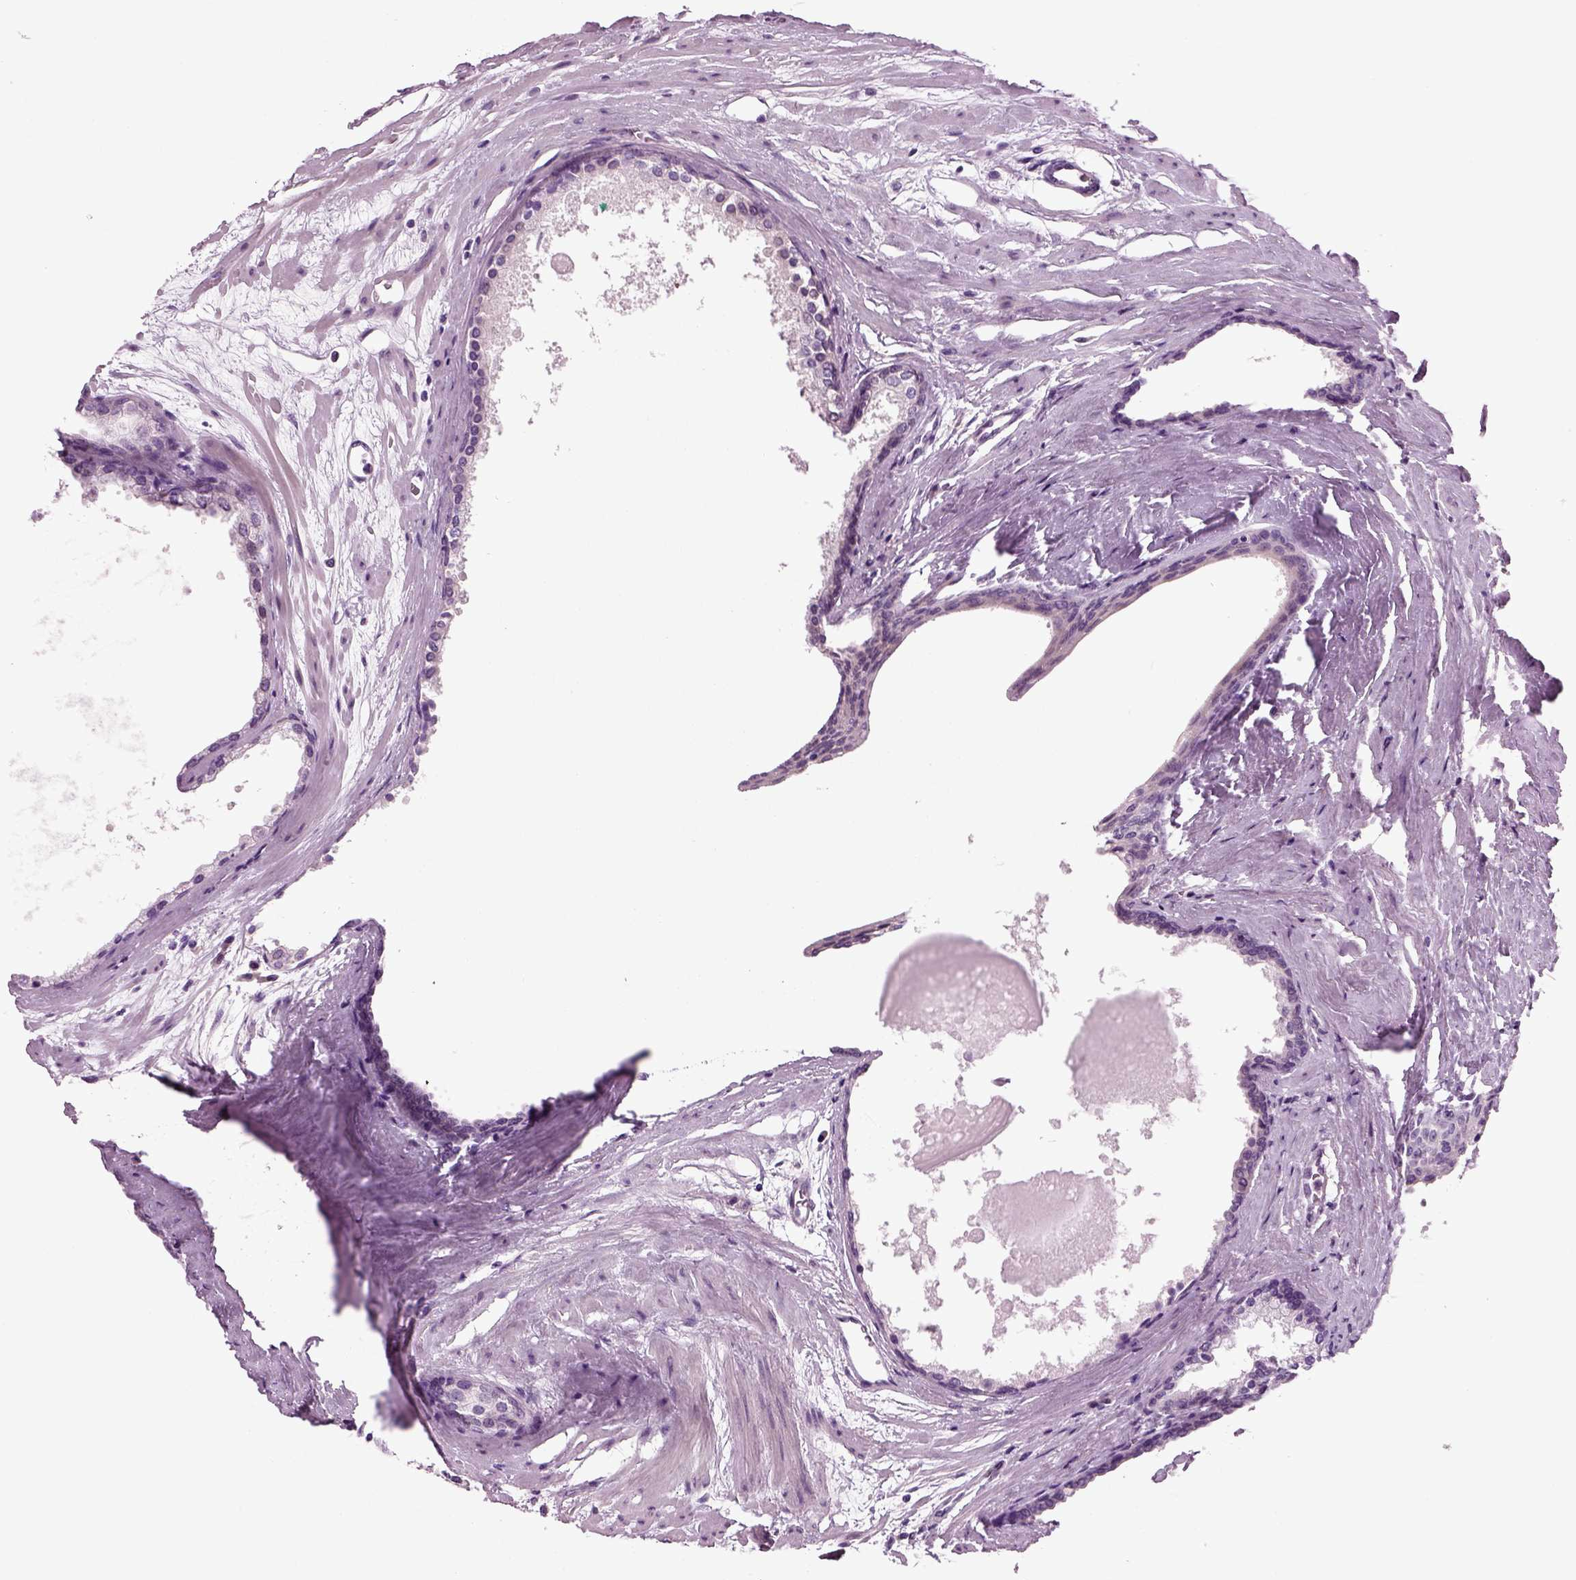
{"staining": {"intensity": "negative", "quantity": "none", "location": "none"}, "tissue": "prostate cancer", "cell_type": "Tumor cells", "image_type": "cancer", "snomed": [{"axis": "morphology", "description": "Adenocarcinoma, Low grade"}, {"axis": "topography", "description": "Prostate"}], "caption": "Protein analysis of prostate cancer displays no significant staining in tumor cells.", "gene": "COL9A2", "patient": {"sex": "male", "age": 56}}